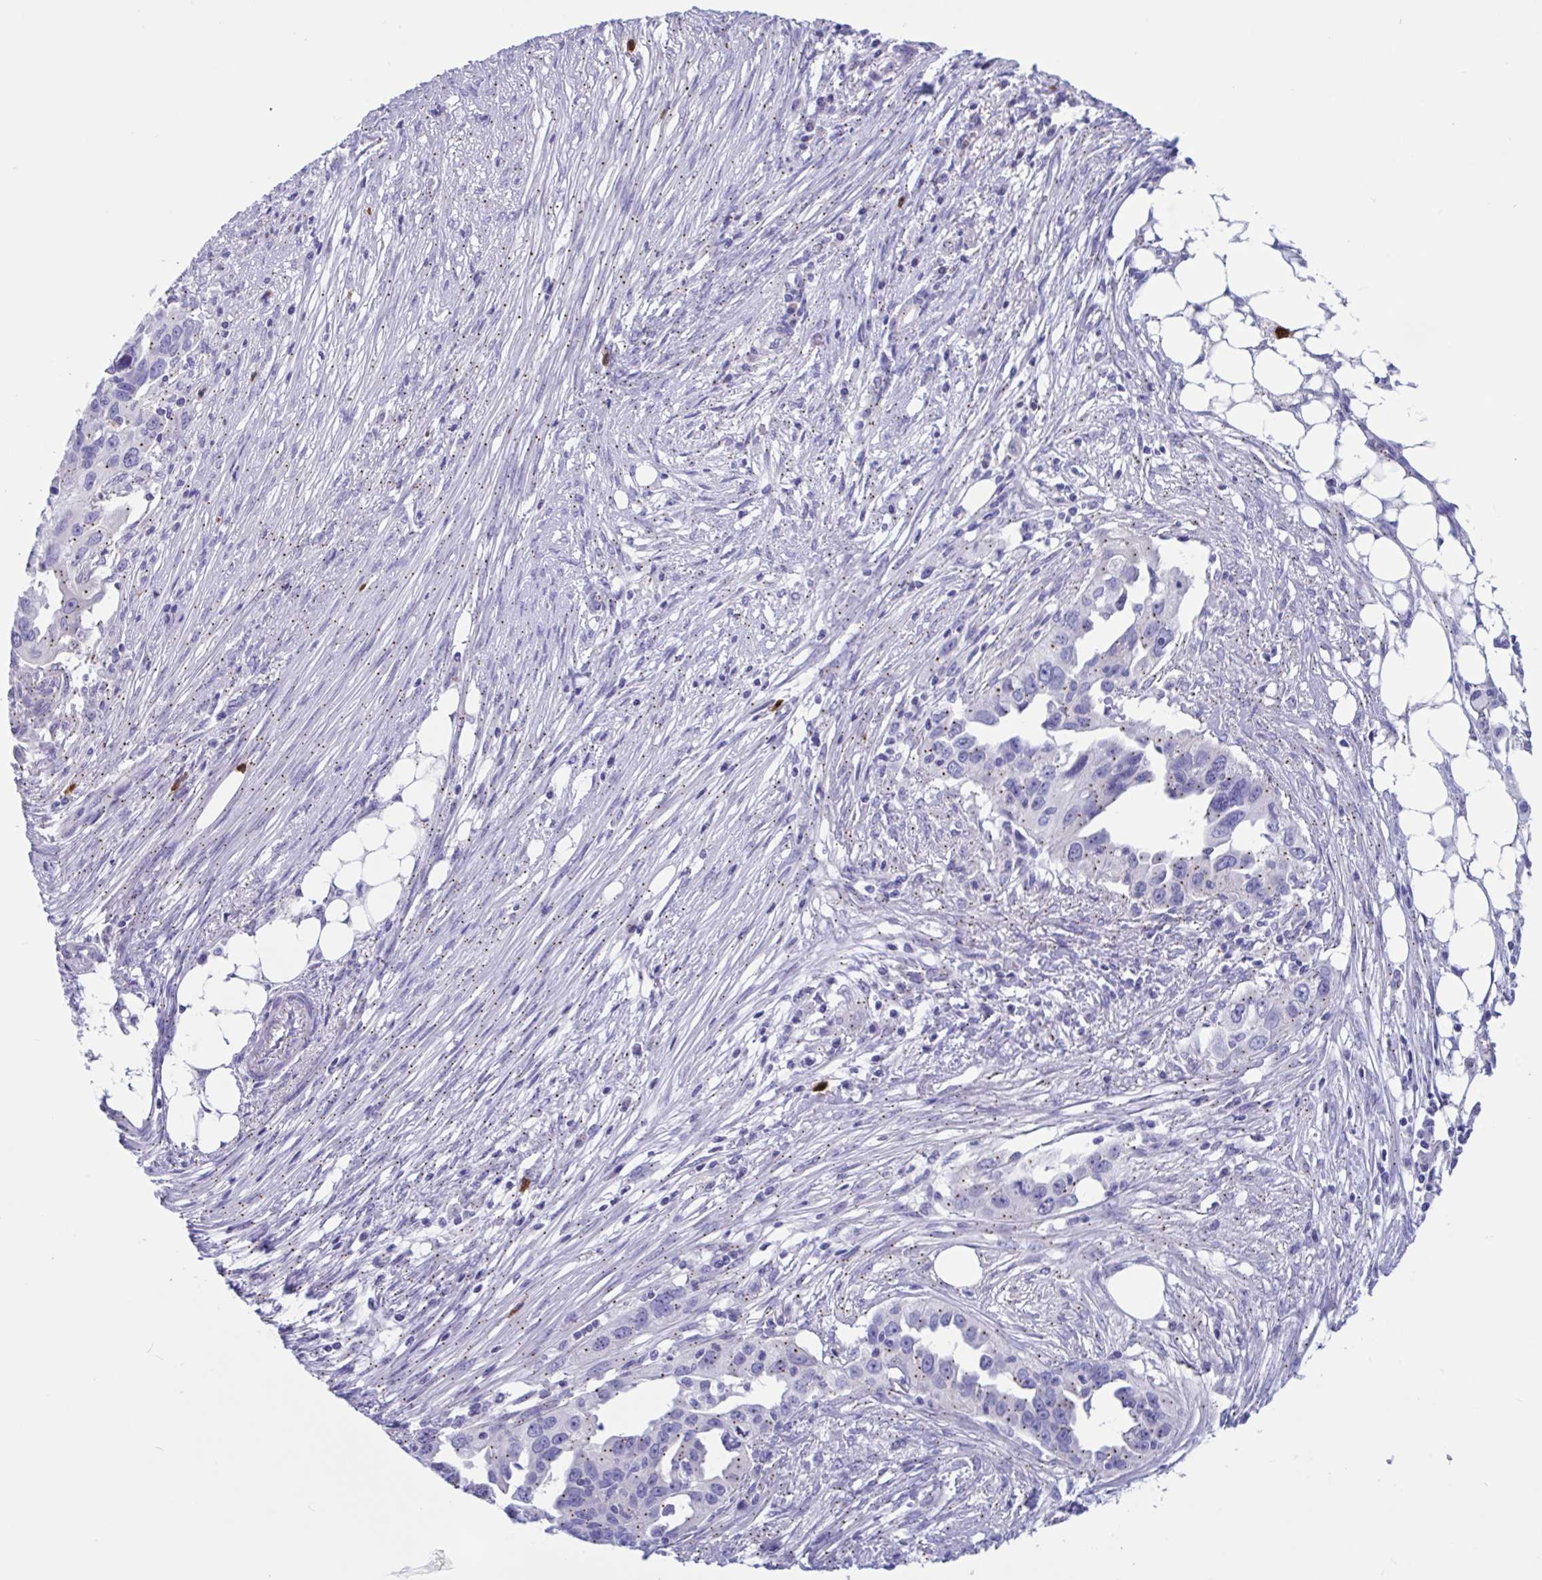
{"staining": {"intensity": "moderate", "quantity": "25%-75%", "location": "cytoplasmic/membranous"}, "tissue": "ovarian cancer", "cell_type": "Tumor cells", "image_type": "cancer", "snomed": [{"axis": "morphology", "description": "Carcinoma, endometroid"}, {"axis": "morphology", "description": "Cystadenocarcinoma, serous, NOS"}, {"axis": "topography", "description": "Ovary"}], "caption": "This image shows immunohistochemistry staining of ovarian cancer, with medium moderate cytoplasmic/membranous positivity in approximately 25%-75% of tumor cells.", "gene": "RNASE3", "patient": {"sex": "female", "age": 45}}